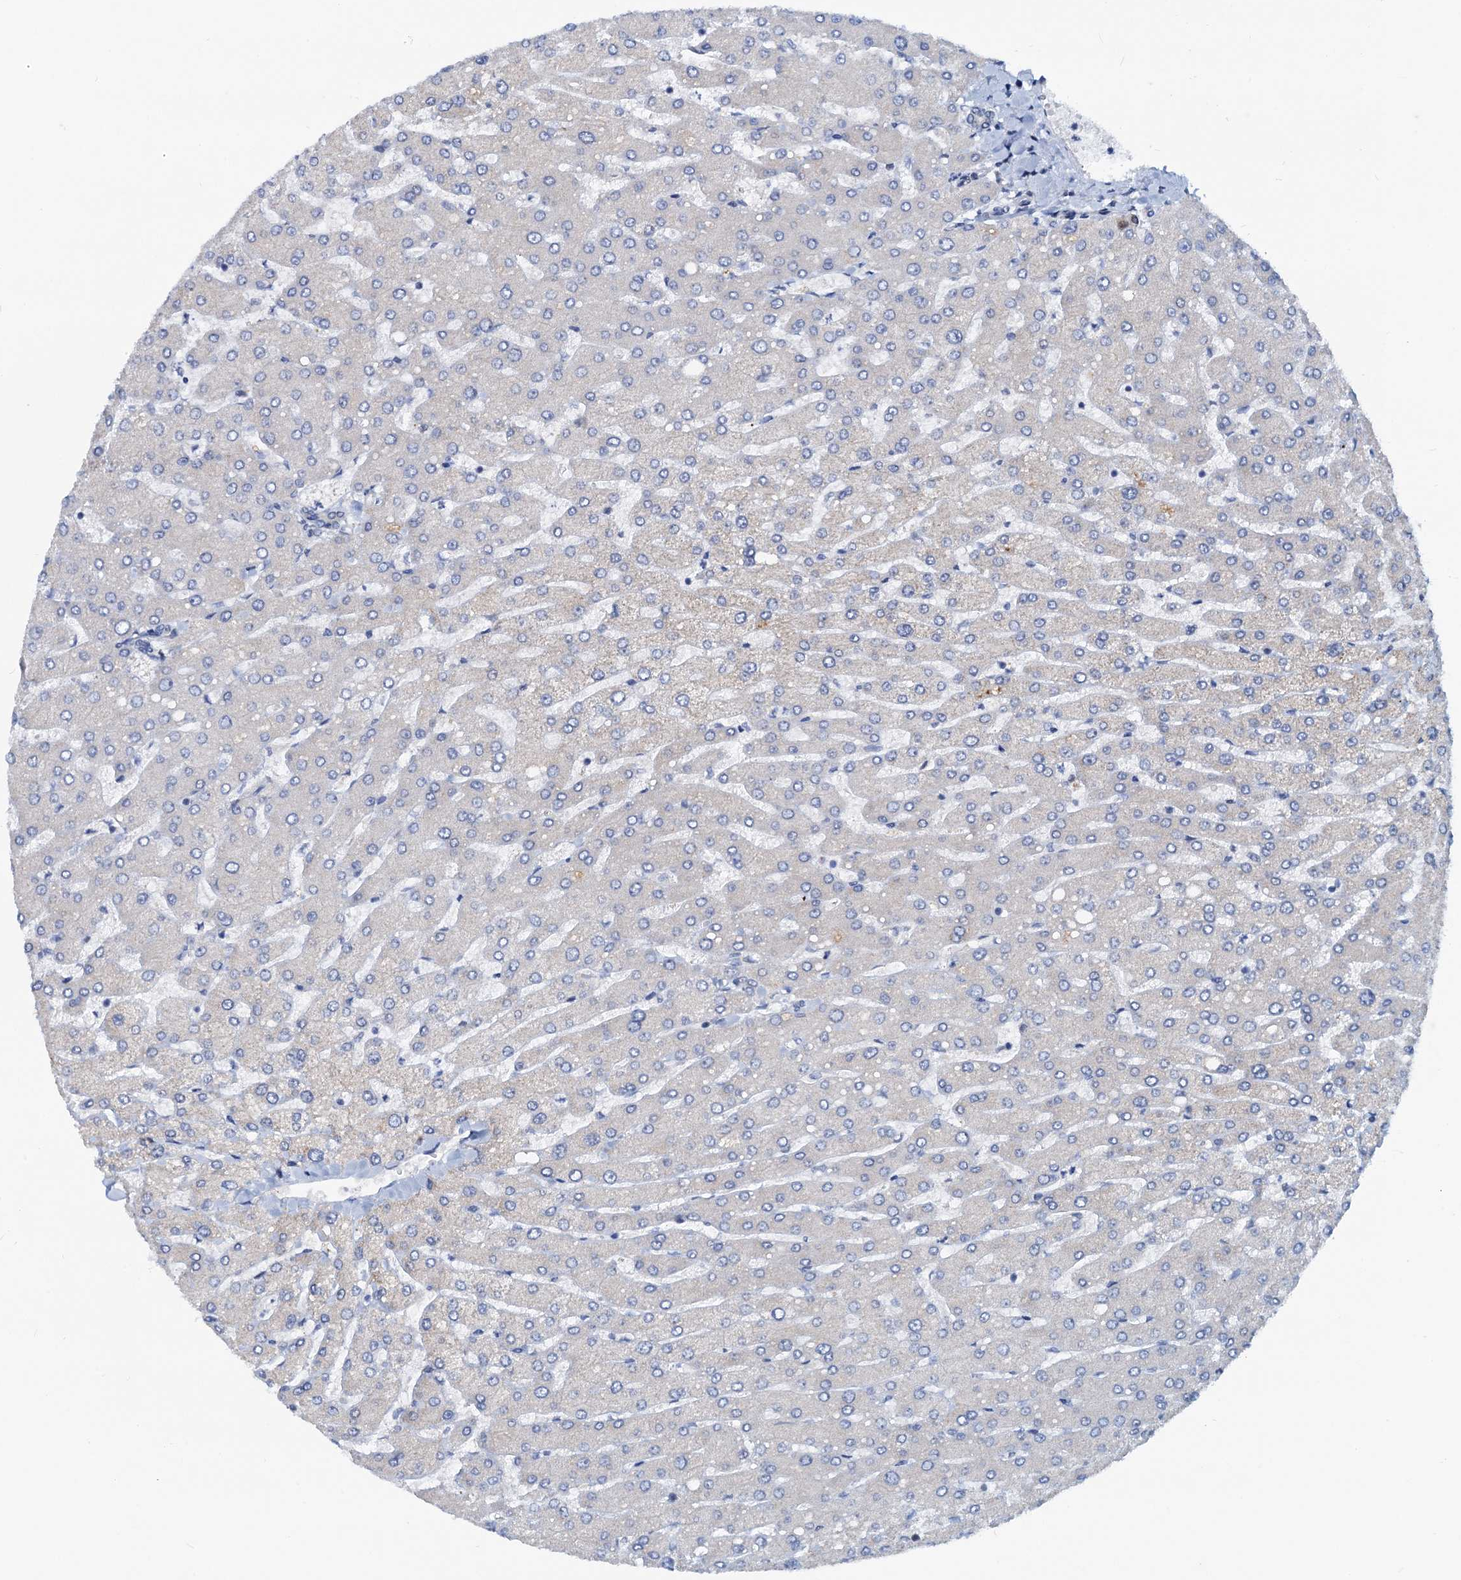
{"staining": {"intensity": "negative", "quantity": "none", "location": "none"}, "tissue": "liver", "cell_type": "Cholangiocytes", "image_type": "normal", "snomed": [{"axis": "morphology", "description": "Normal tissue, NOS"}, {"axis": "topography", "description": "Liver"}], "caption": "Image shows no significant protein positivity in cholangiocytes of benign liver. The staining was performed using DAB to visualize the protein expression in brown, while the nuclei were stained in blue with hematoxylin (Magnification: 20x).", "gene": "PTGES3", "patient": {"sex": "male", "age": 55}}